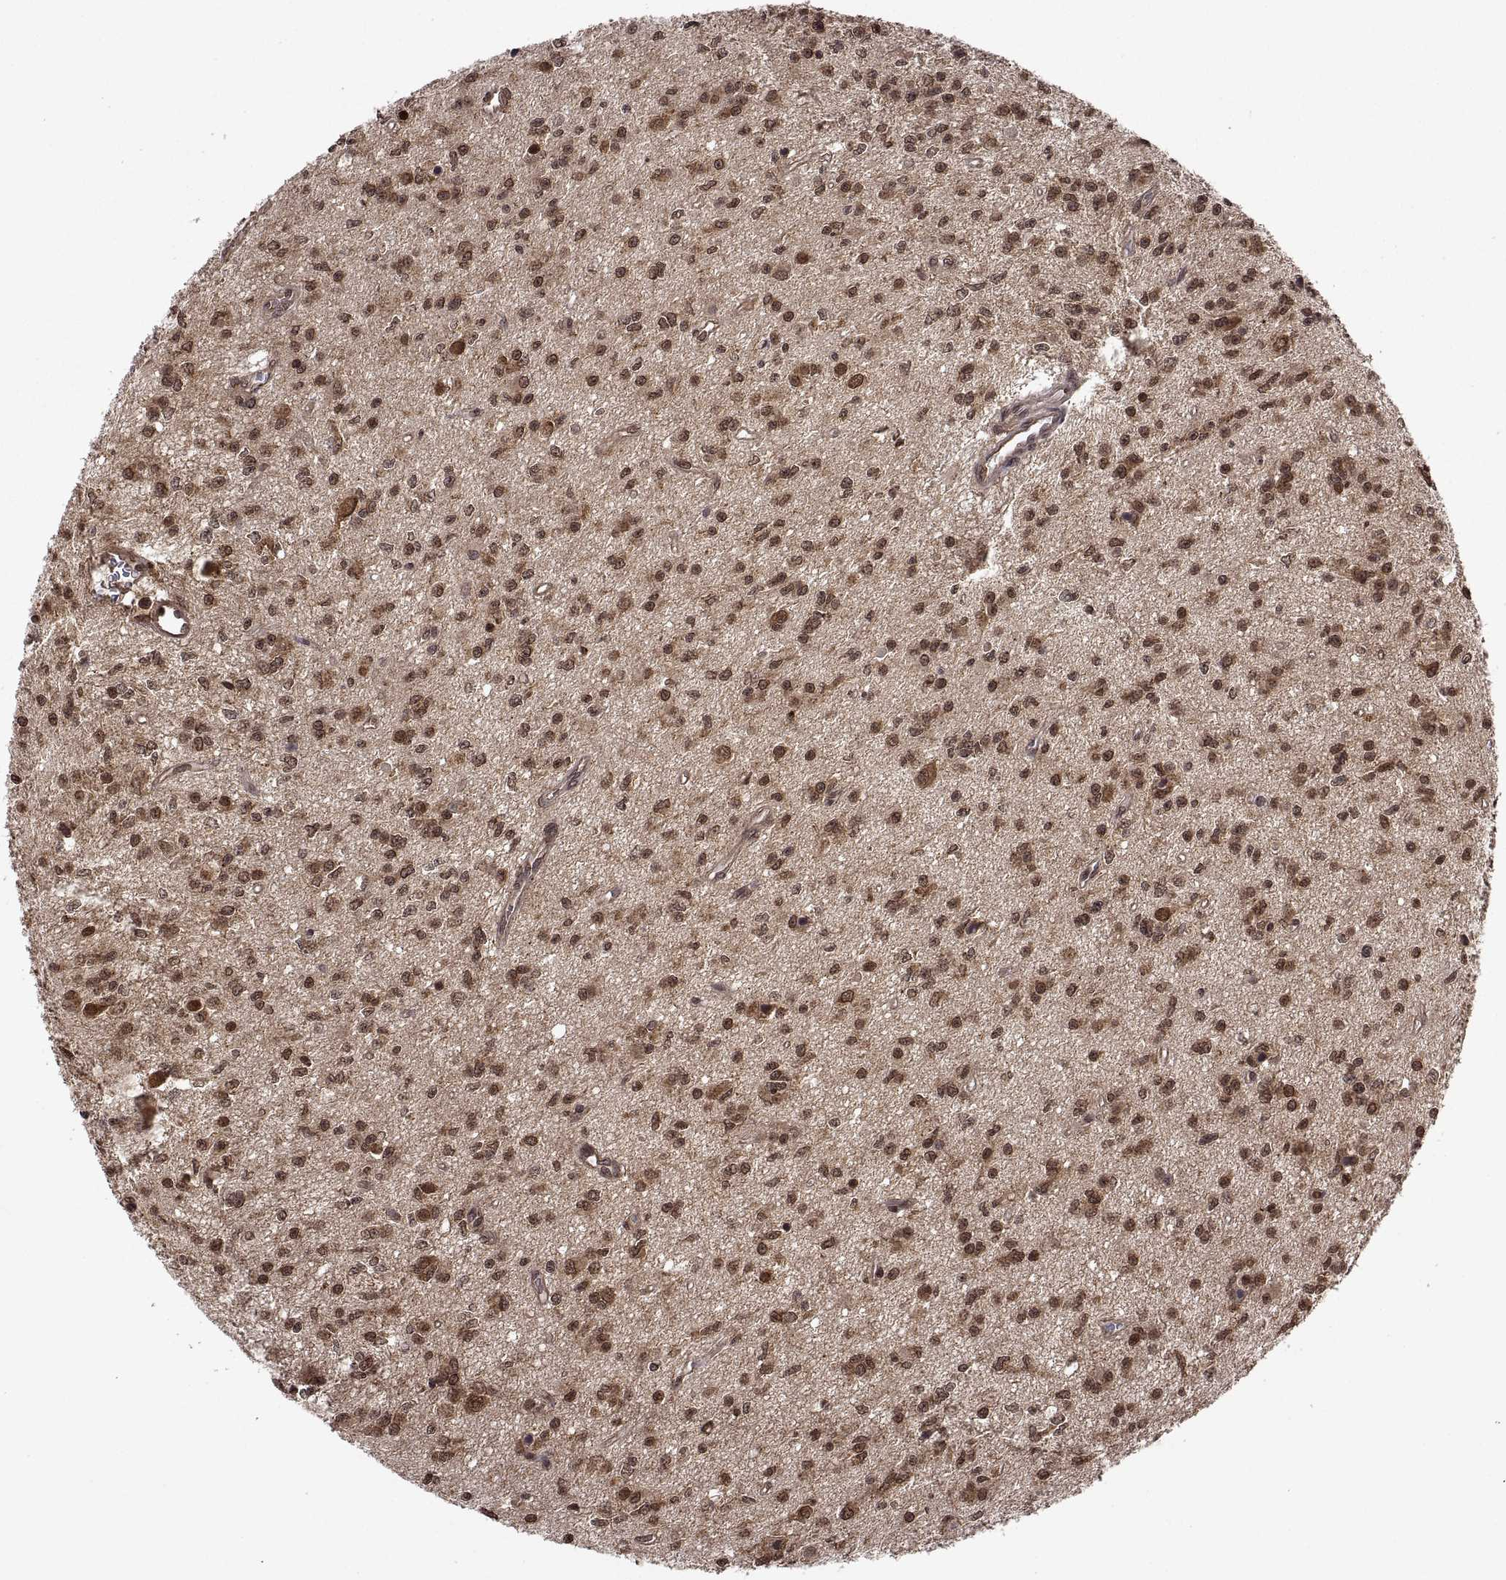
{"staining": {"intensity": "moderate", "quantity": ">75%", "location": "cytoplasmic/membranous,nuclear"}, "tissue": "glioma", "cell_type": "Tumor cells", "image_type": "cancer", "snomed": [{"axis": "morphology", "description": "Glioma, malignant, Low grade"}, {"axis": "topography", "description": "Brain"}], "caption": "Glioma stained with a protein marker reveals moderate staining in tumor cells.", "gene": "ZNRF2", "patient": {"sex": "female", "age": 45}}